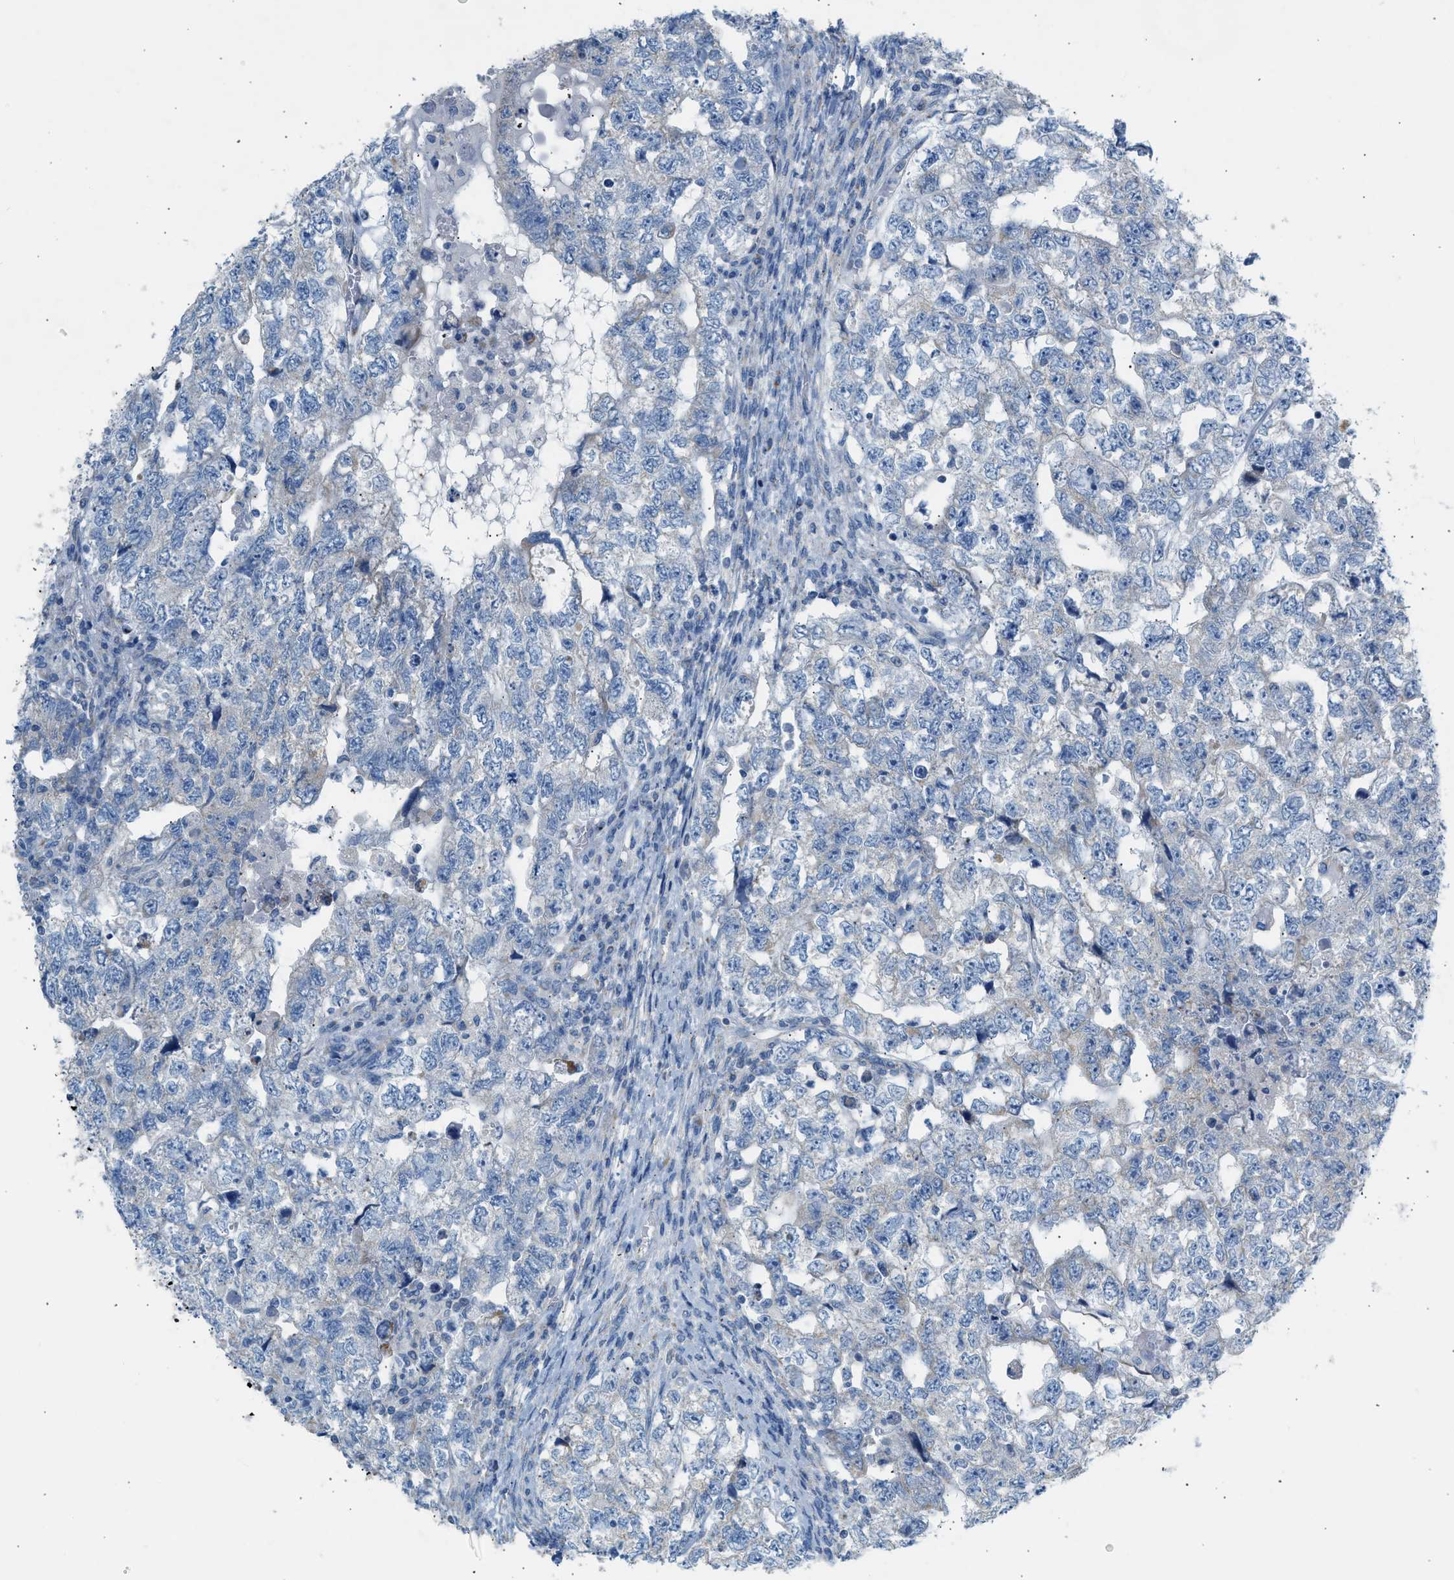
{"staining": {"intensity": "weak", "quantity": "<25%", "location": "cytoplasmic/membranous"}, "tissue": "testis cancer", "cell_type": "Tumor cells", "image_type": "cancer", "snomed": [{"axis": "morphology", "description": "Carcinoma, Embryonal, NOS"}, {"axis": "topography", "description": "Testis"}], "caption": "Testis embryonal carcinoma was stained to show a protein in brown. There is no significant positivity in tumor cells.", "gene": "NDUFS8", "patient": {"sex": "male", "age": 36}}